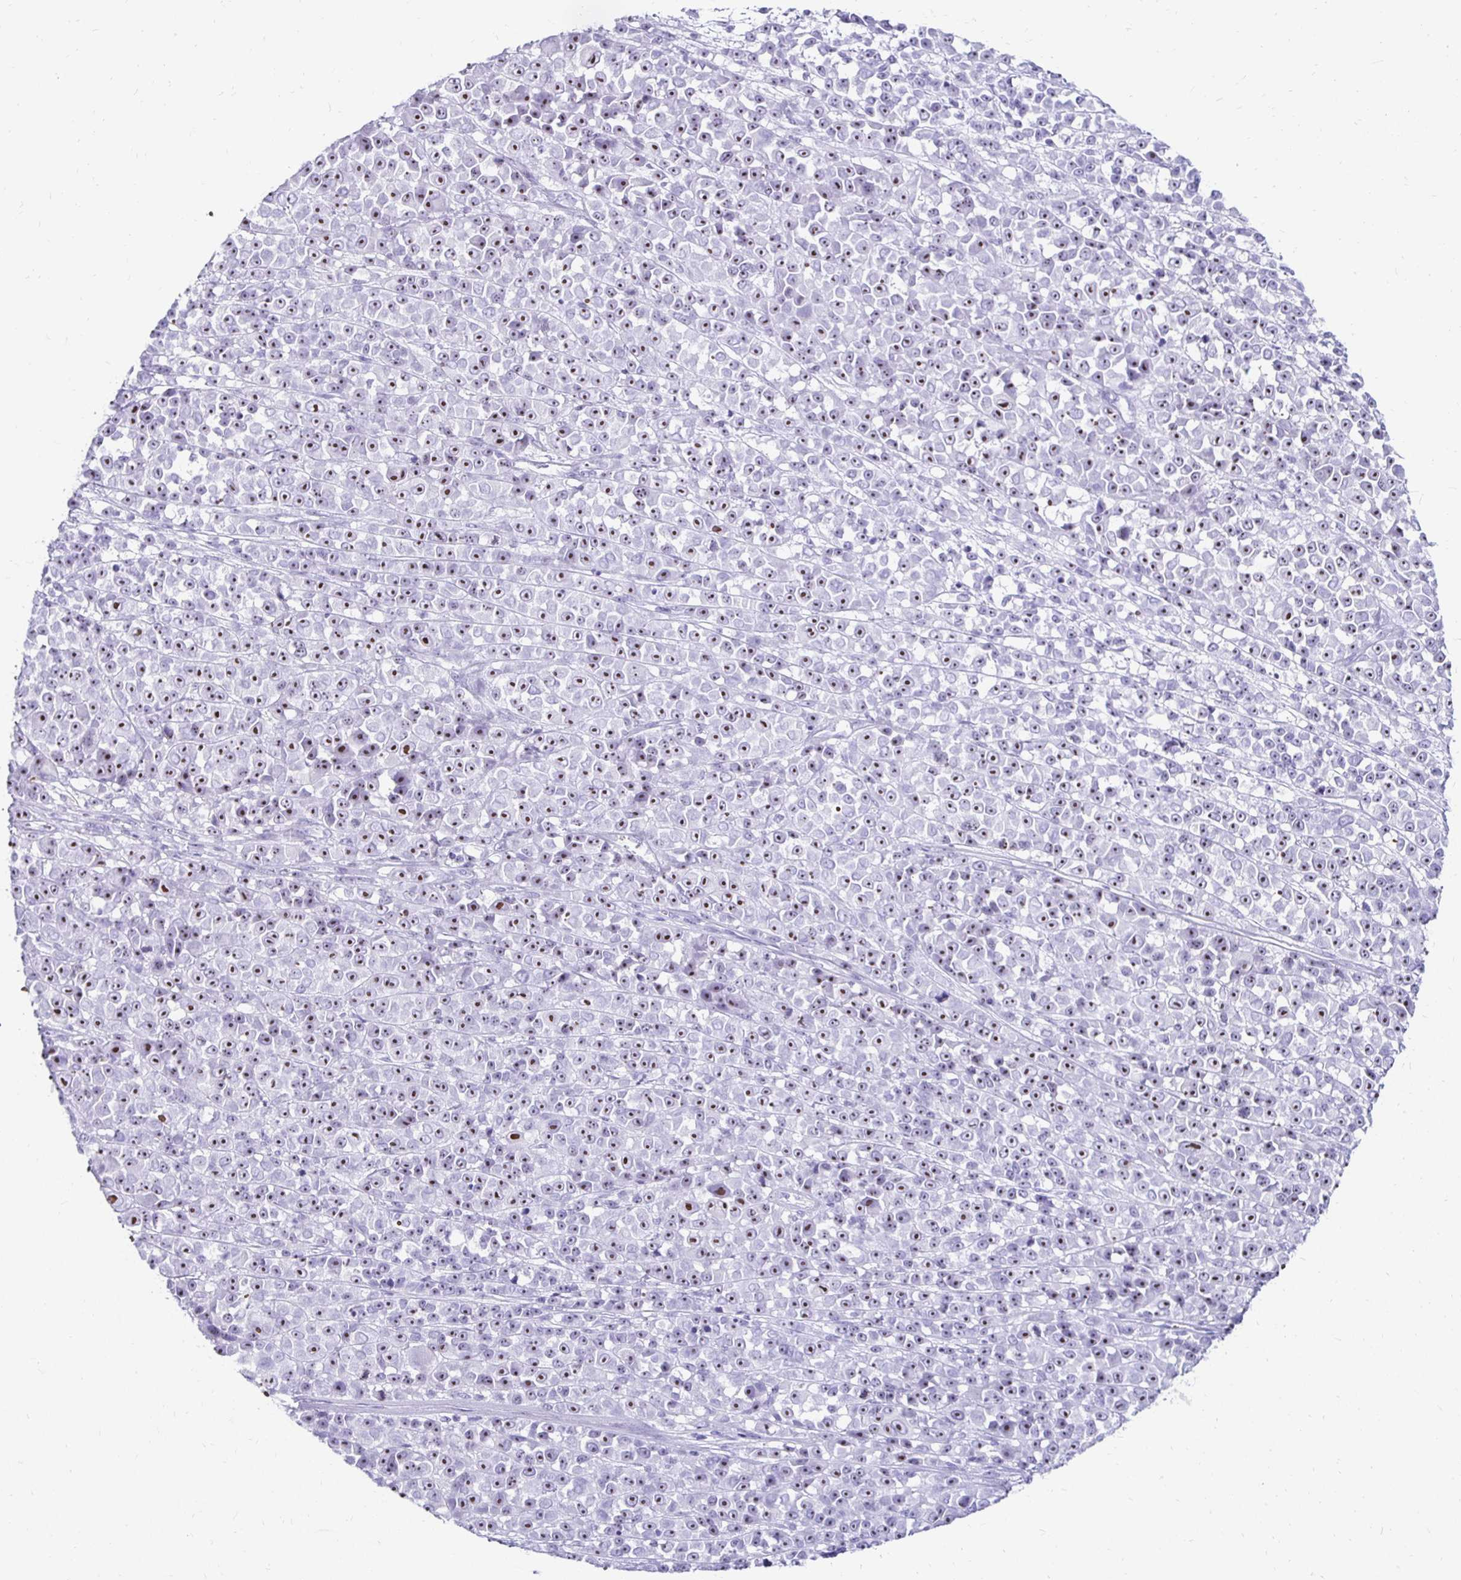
{"staining": {"intensity": "moderate", "quantity": ">75%", "location": "nuclear"}, "tissue": "melanoma", "cell_type": "Tumor cells", "image_type": "cancer", "snomed": [{"axis": "morphology", "description": "Malignant melanoma, NOS"}, {"axis": "topography", "description": "Skin"}, {"axis": "topography", "description": "Skin of back"}], "caption": "Tumor cells exhibit medium levels of moderate nuclear positivity in approximately >75% of cells in human malignant melanoma.", "gene": "CST6", "patient": {"sex": "male", "age": 91}}